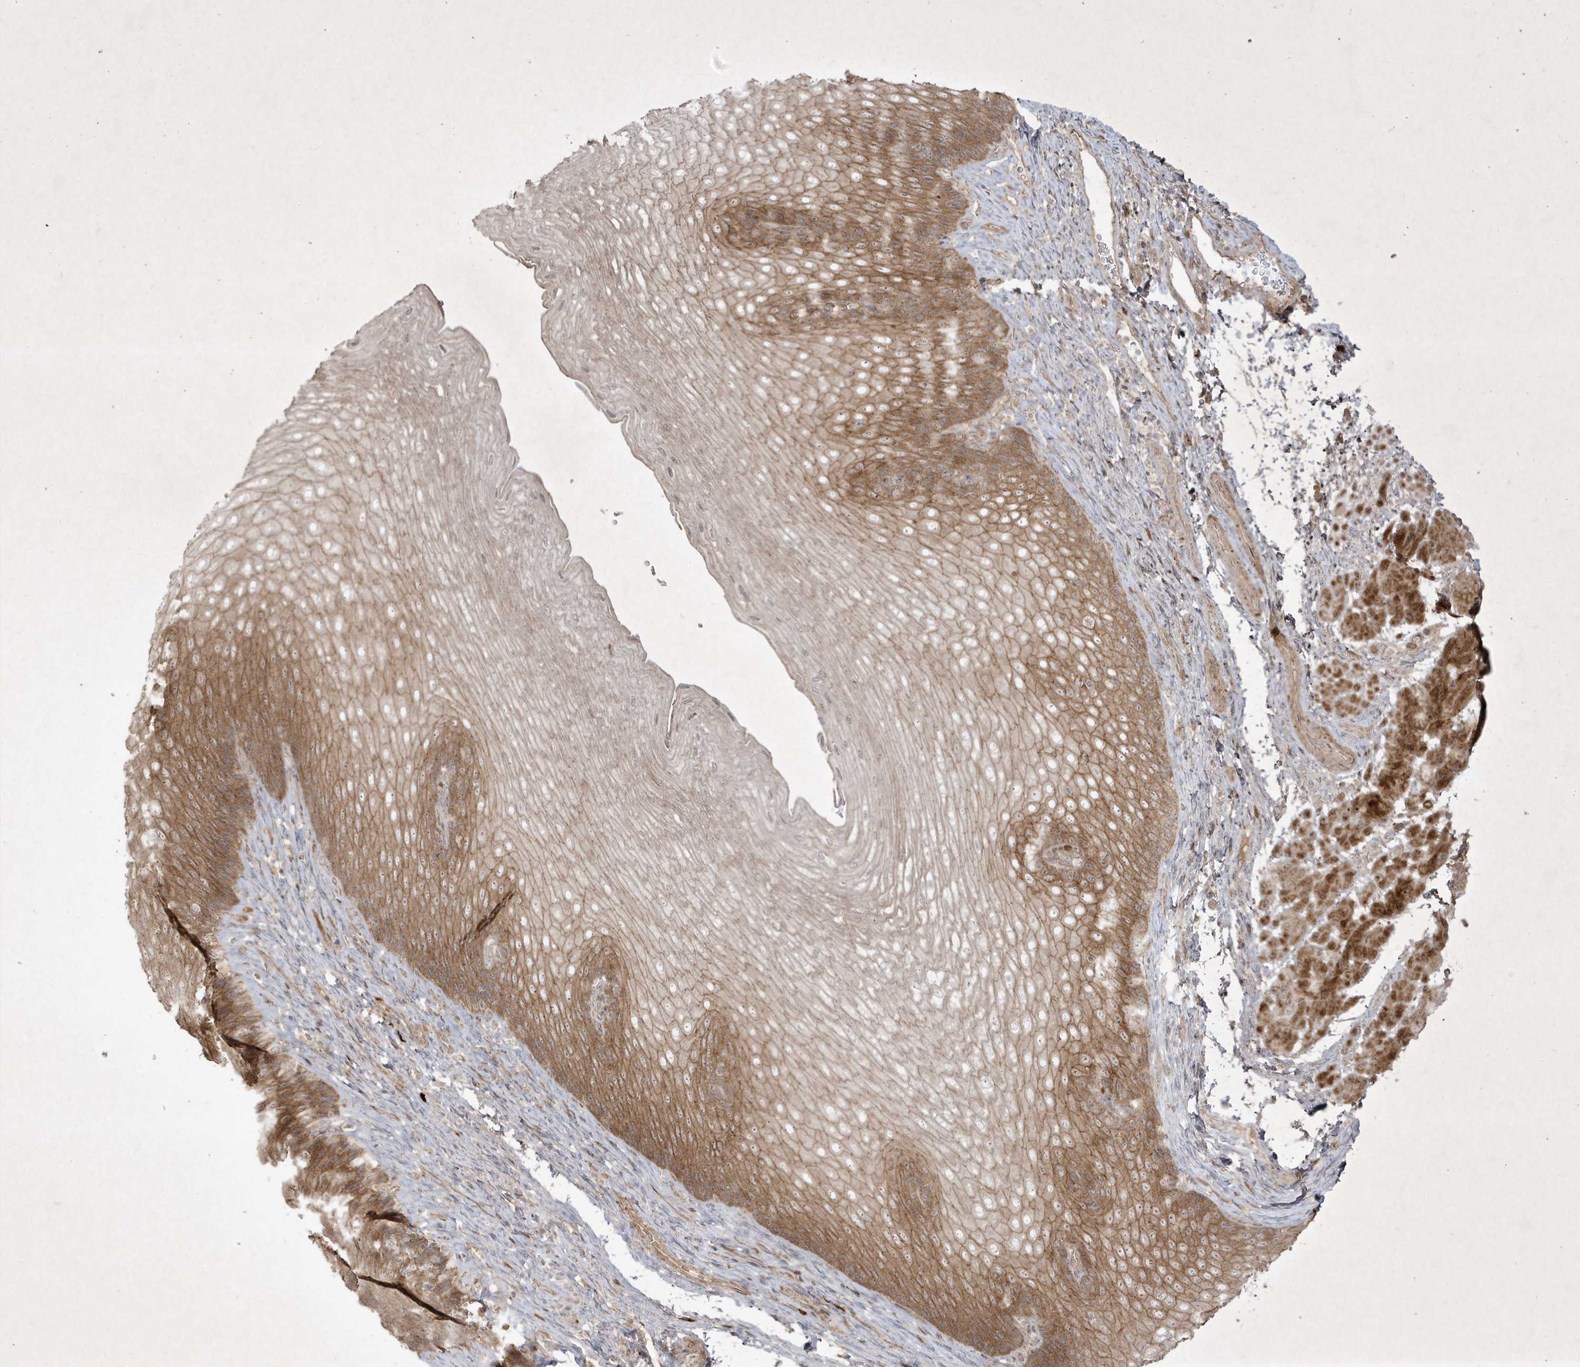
{"staining": {"intensity": "moderate", "quantity": ">75%", "location": "cytoplasmic/membranous"}, "tissue": "esophagus", "cell_type": "Squamous epithelial cells", "image_type": "normal", "snomed": [{"axis": "morphology", "description": "Normal tissue, NOS"}, {"axis": "topography", "description": "Esophagus"}], "caption": "Benign esophagus displays moderate cytoplasmic/membranous positivity in about >75% of squamous epithelial cells (Stains: DAB in brown, nuclei in blue, Microscopy: brightfield microscopy at high magnification)..", "gene": "FAM83C", "patient": {"sex": "female", "age": 66}}